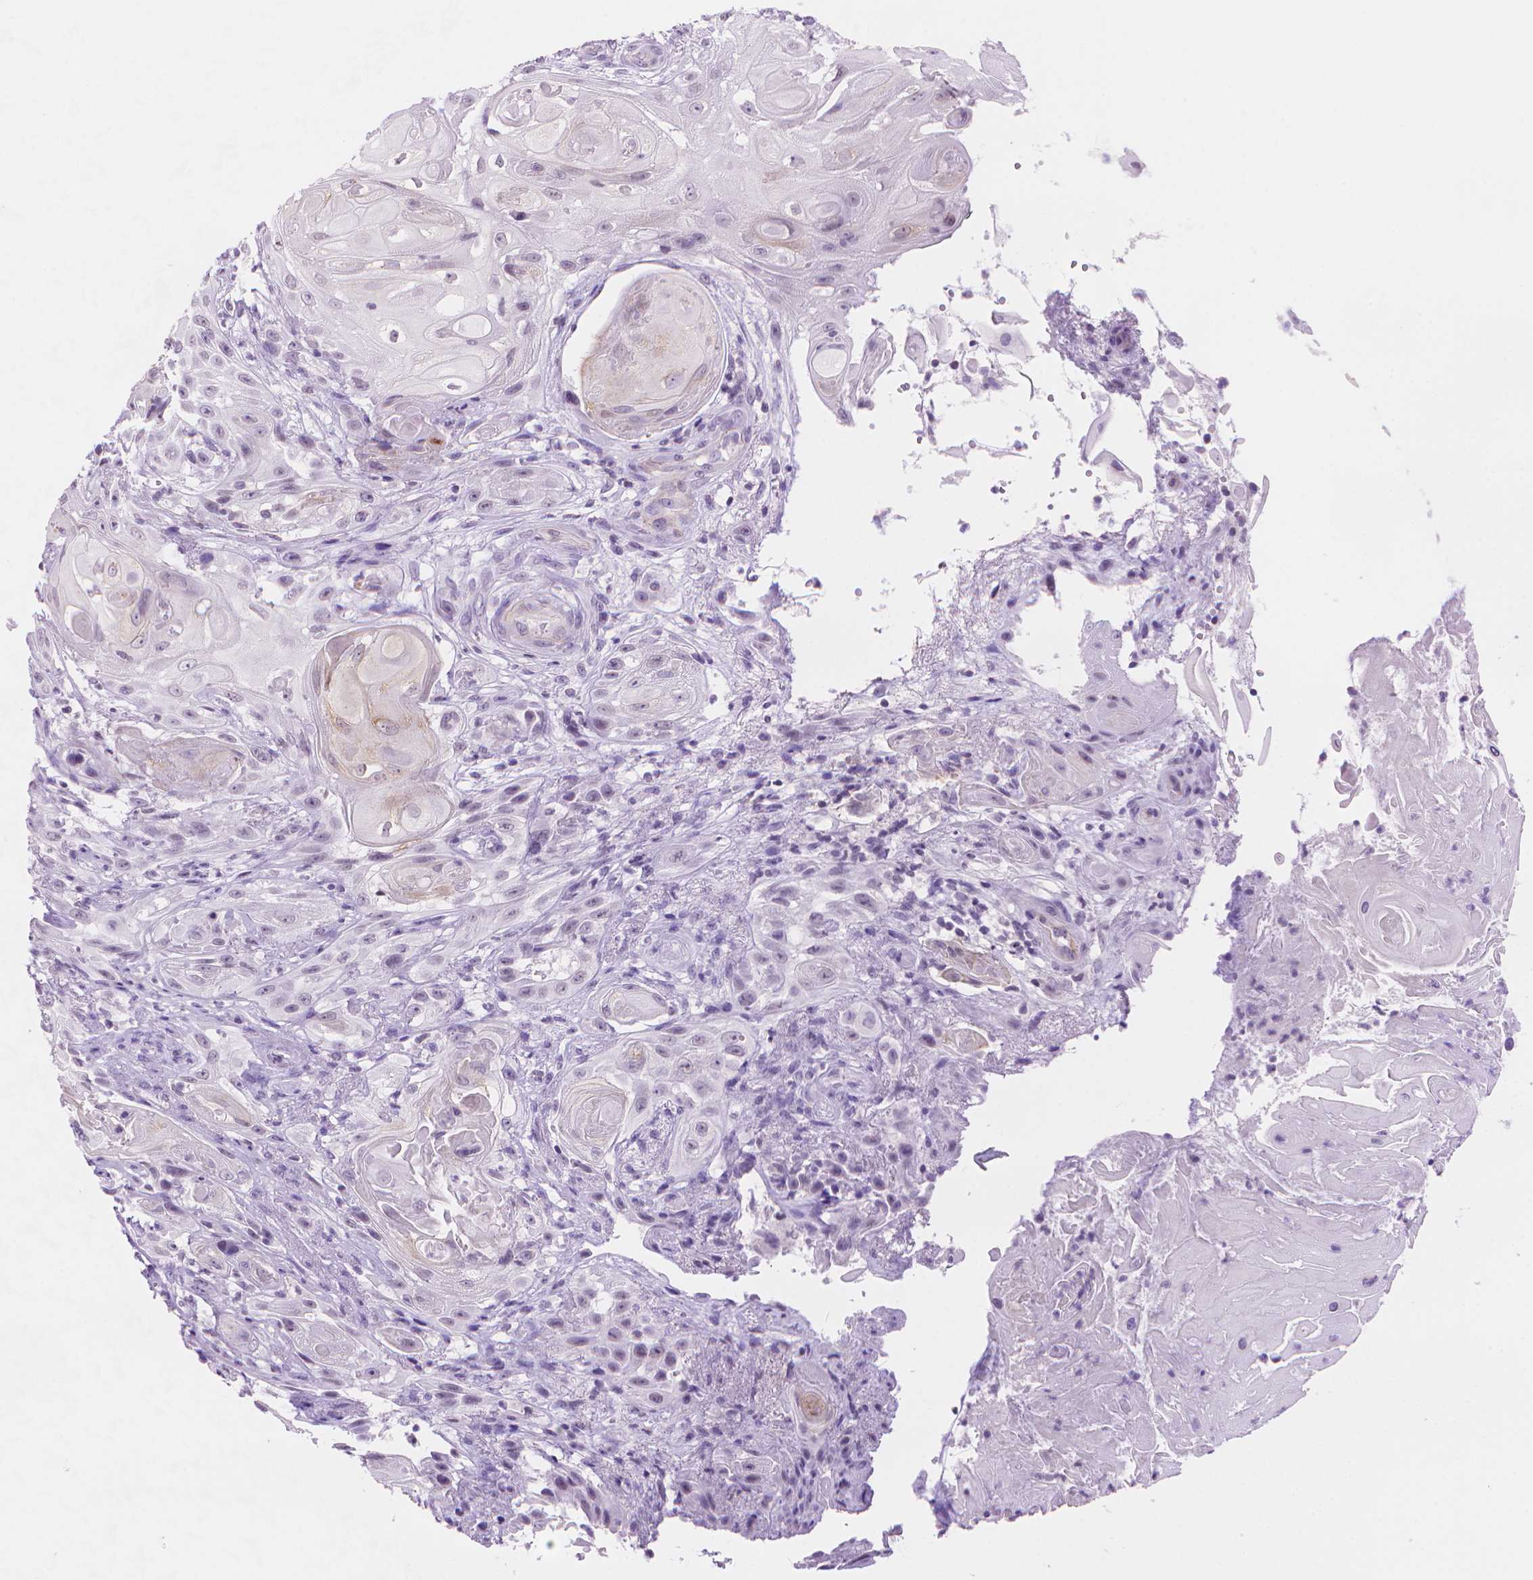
{"staining": {"intensity": "negative", "quantity": "none", "location": "none"}, "tissue": "skin cancer", "cell_type": "Tumor cells", "image_type": "cancer", "snomed": [{"axis": "morphology", "description": "Squamous cell carcinoma, NOS"}, {"axis": "topography", "description": "Skin"}], "caption": "Tumor cells show no significant protein staining in skin cancer (squamous cell carcinoma).", "gene": "TMEM184A", "patient": {"sex": "male", "age": 62}}